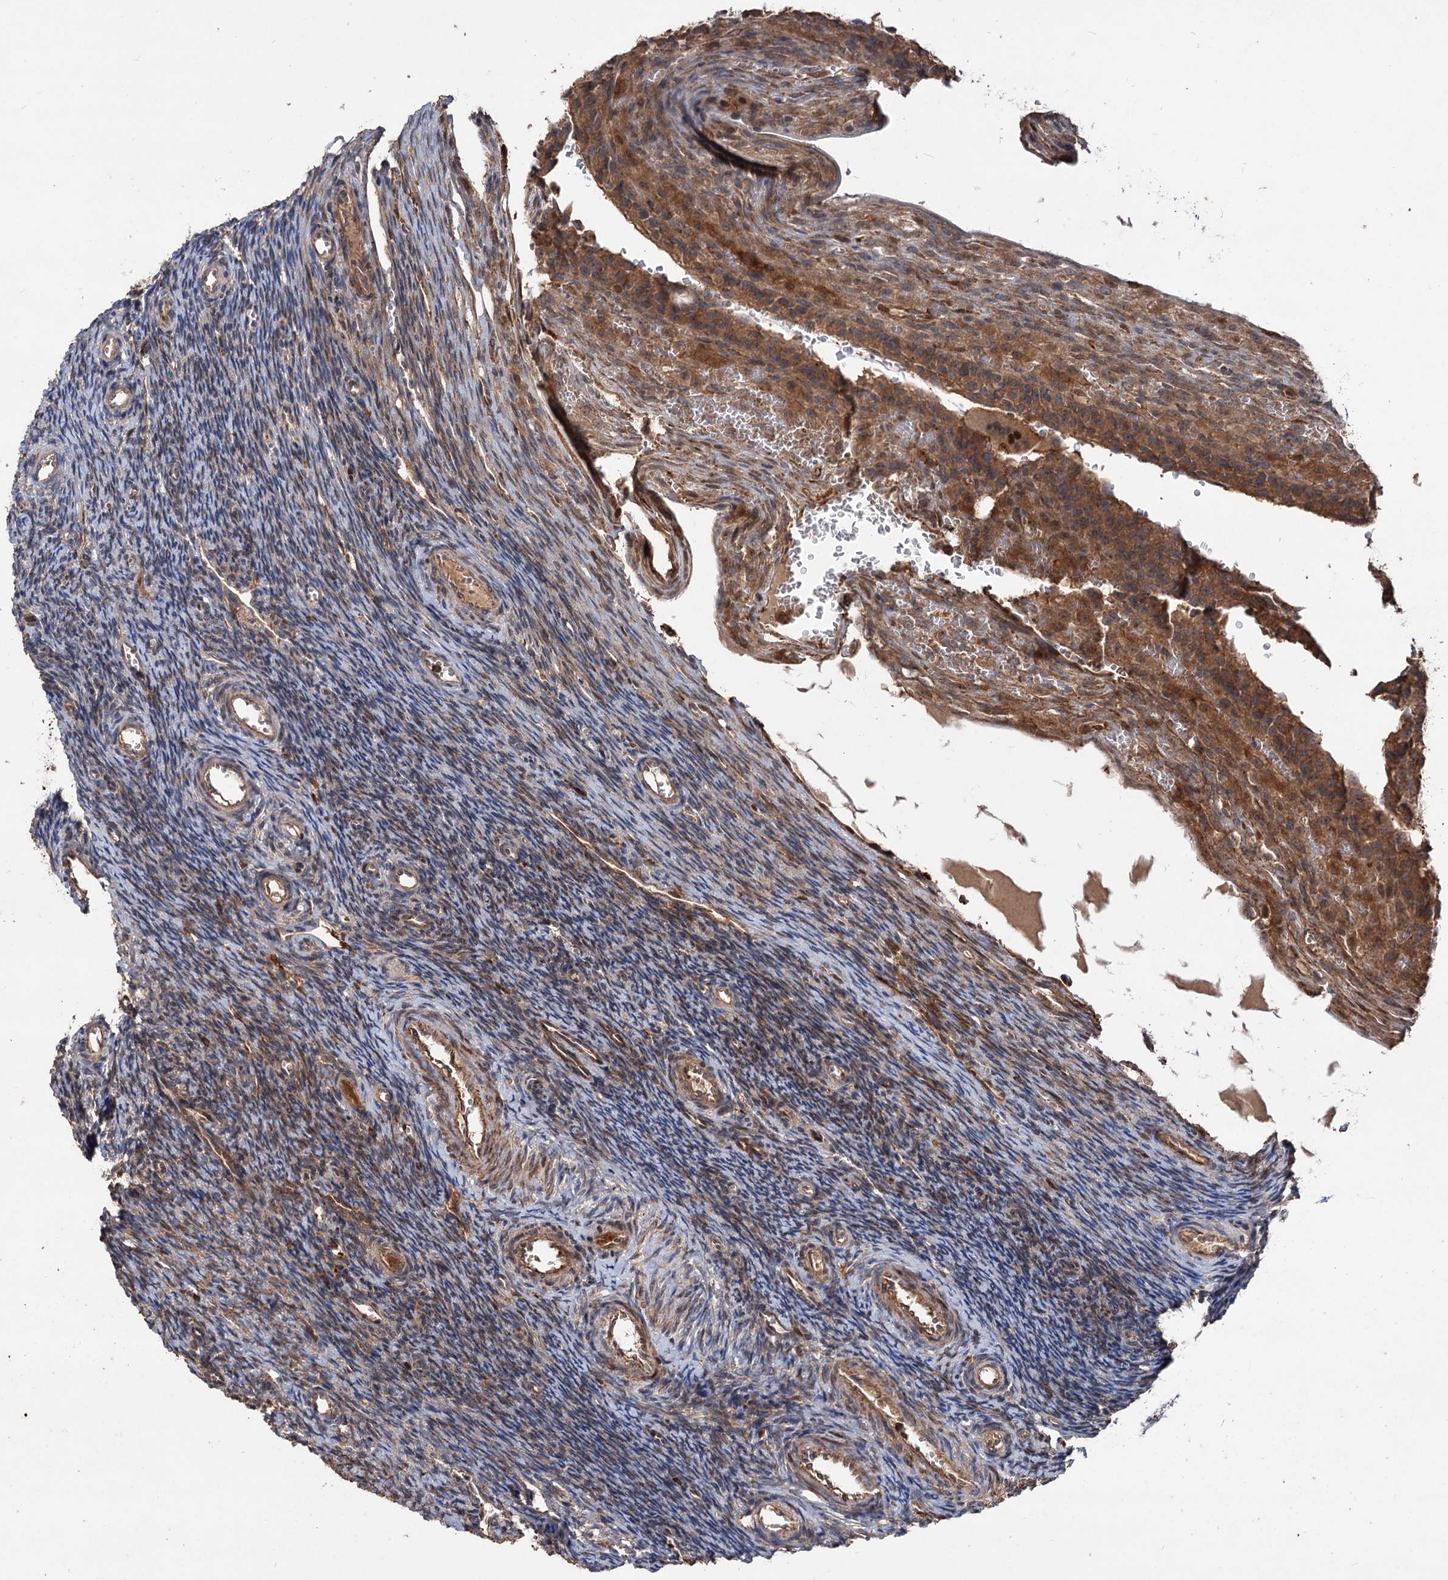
{"staining": {"intensity": "weak", "quantity": "<25%", "location": "cytoplasmic/membranous"}, "tissue": "ovary", "cell_type": "Ovarian stroma cells", "image_type": "normal", "snomed": [{"axis": "morphology", "description": "Normal tissue, NOS"}, {"axis": "topography", "description": "Ovary"}], "caption": "IHC of unremarkable ovary displays no staining in ovarian stroma cells.", "gene": "GRIP1", "patient": {"sex": "female", "age": 39}}